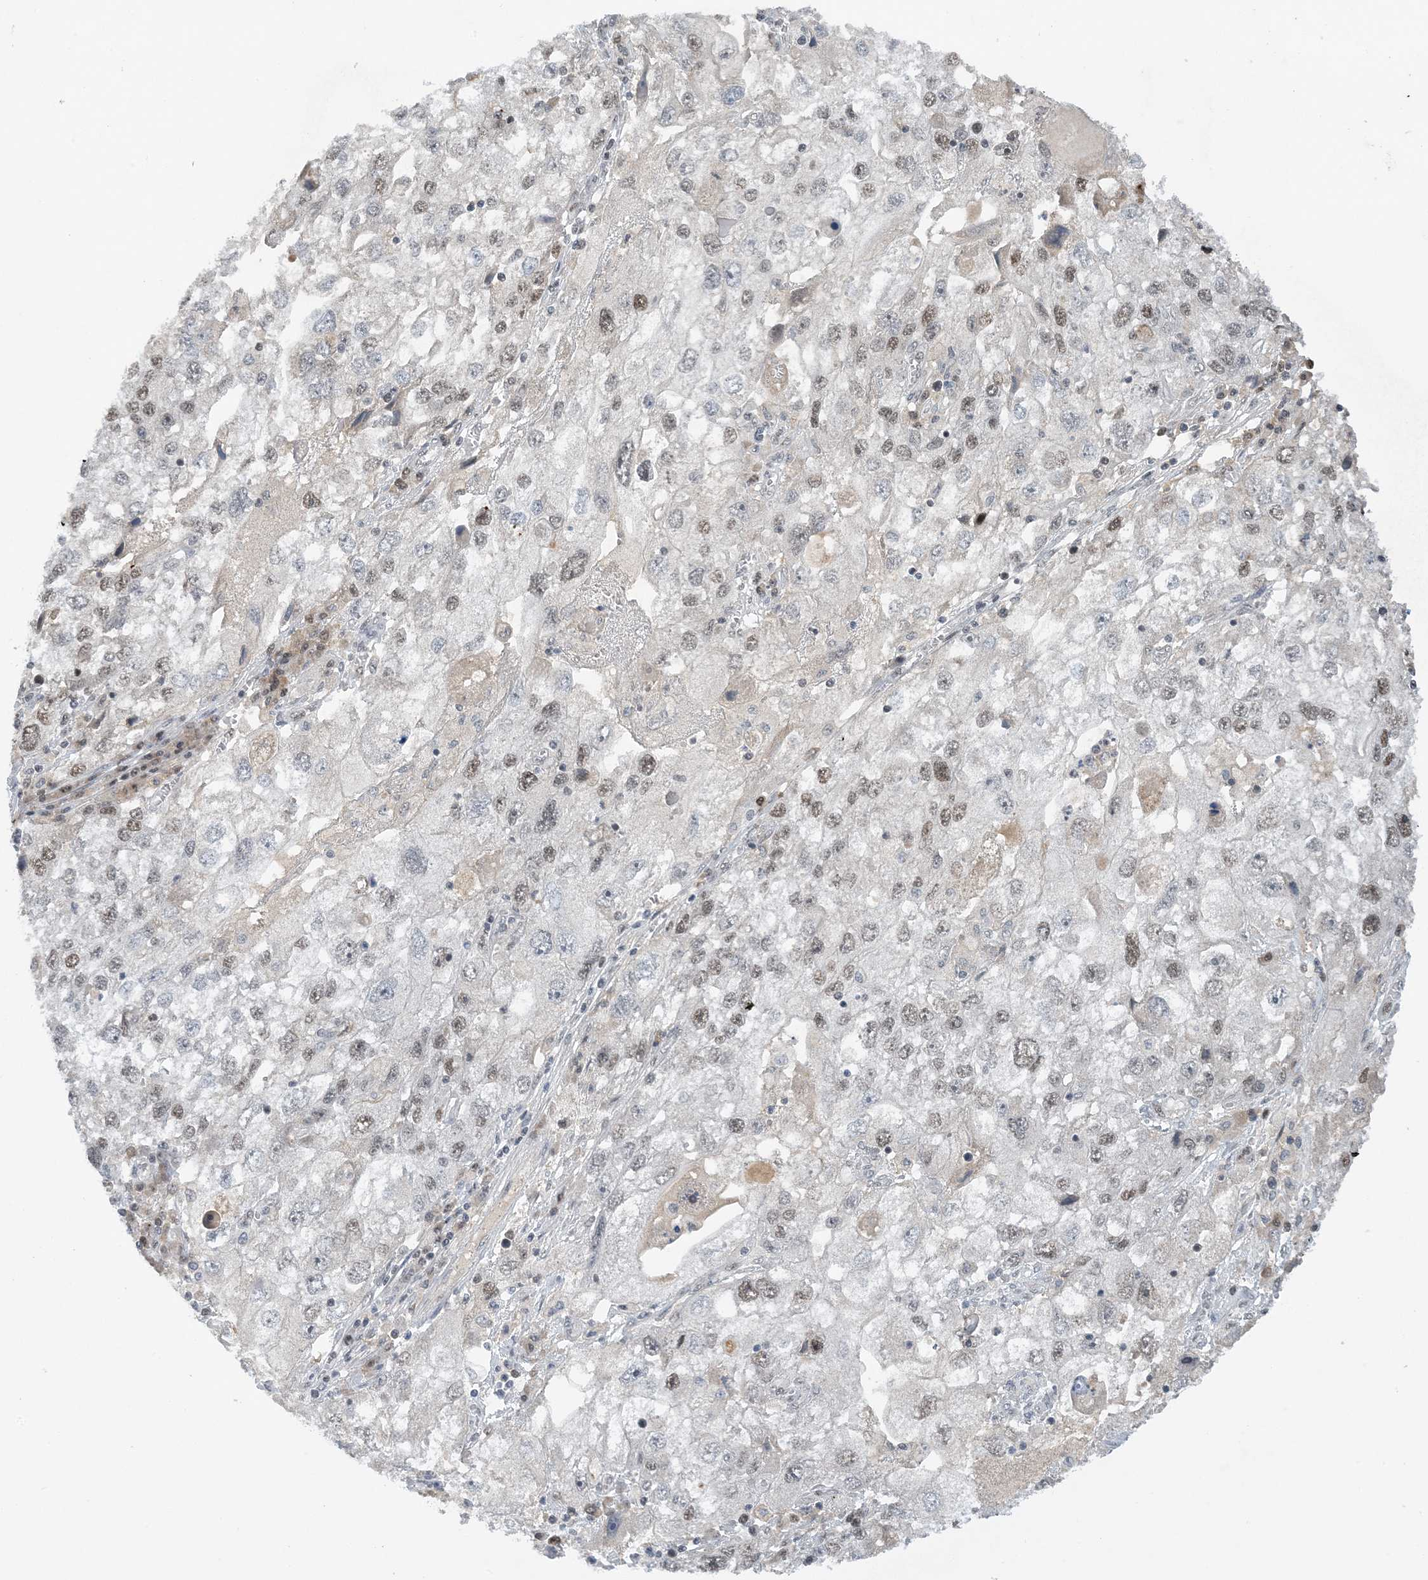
{"staining": {"intensity": "moderate", "quantity": "25%-75%", "location": "nuclear"}, "tissue": "endometrial cancer", "cell_type": "Tumor cells", "image_type": "cancer", "snomed": [{"axis": "morphology", "description": "Adenocarcinoma, NOS"}, {"axis": "topography", "description": "Endometrium"}], "caption": "An IHC photomicrograph of tumor tissue is shown. Protein staining in brown shows moderate nuclear positivity in endometrial adenocarcinoma within tumor cells.", "gene": "ACYP2", "patient": {"sex": "female", "age": 49}}